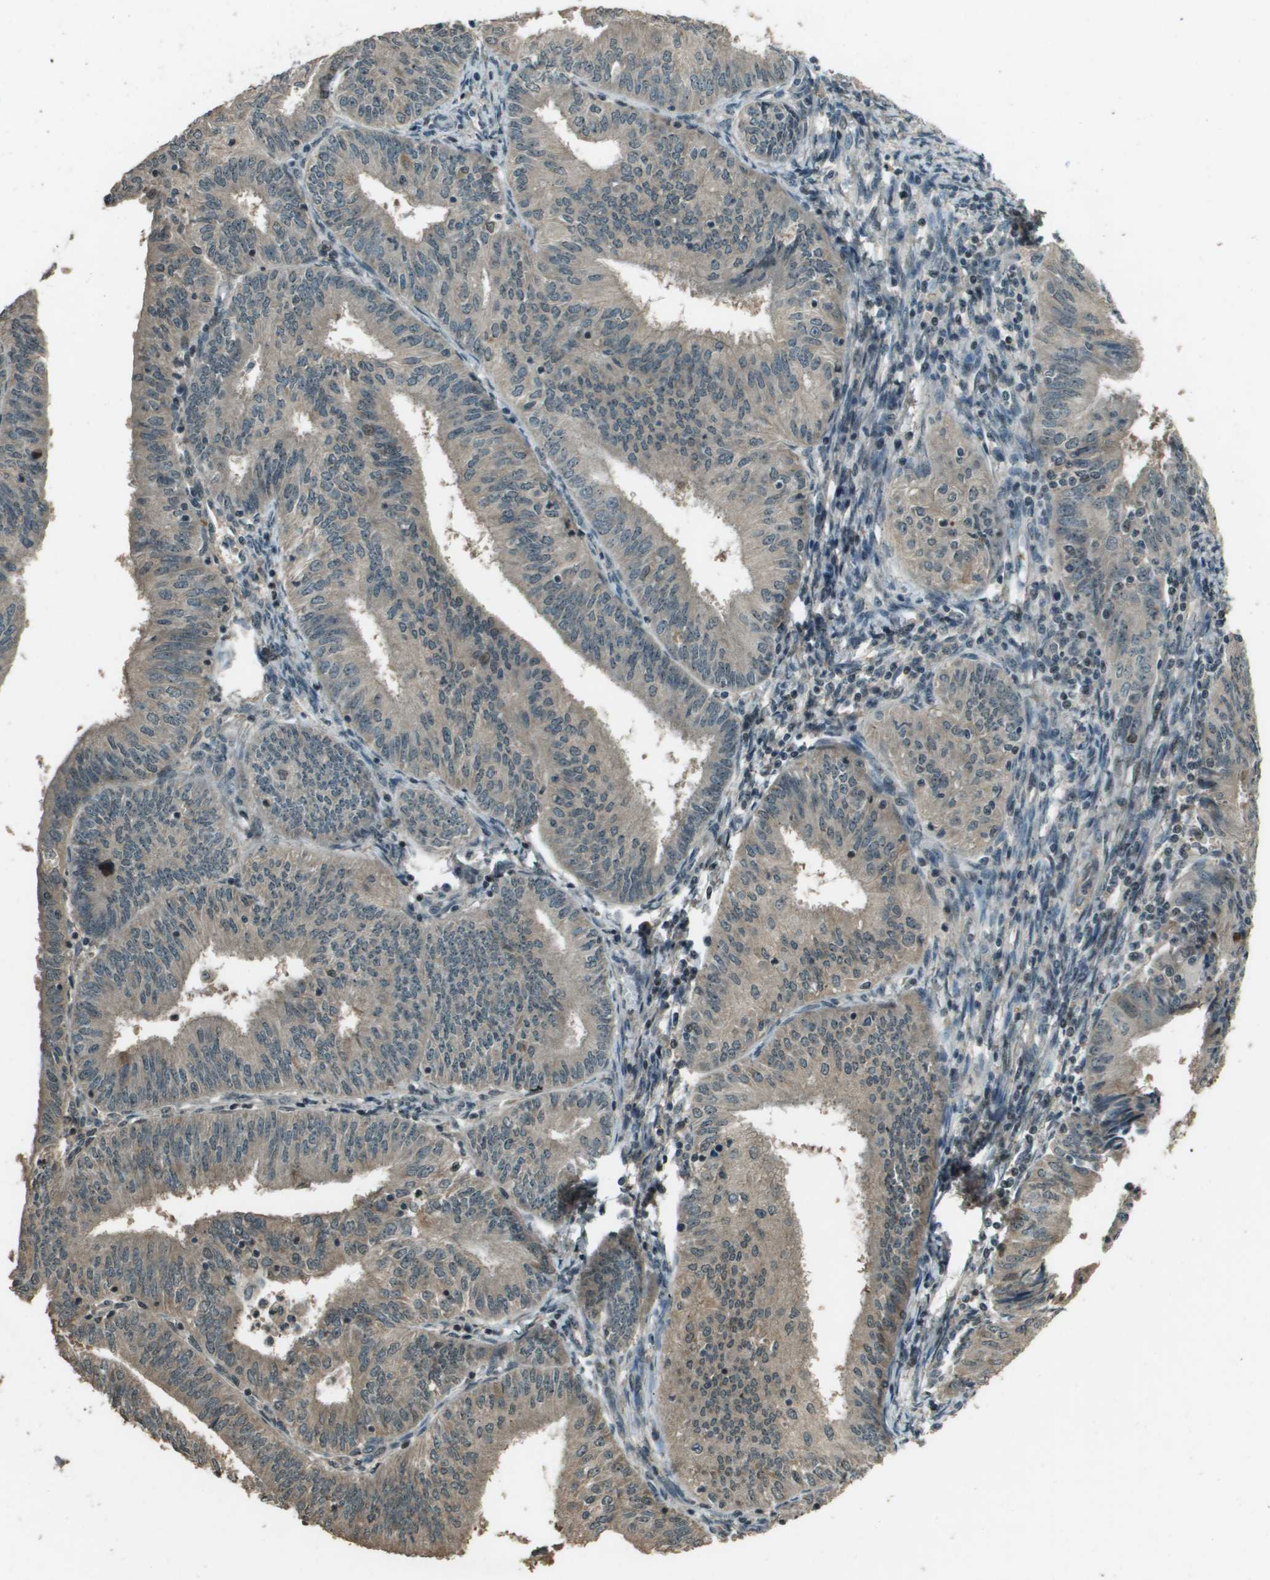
{"staining": {"intensity": "weak", "quantity": ">75%", "location": "cytoplasmic/membranous"}, "tissue": "endometrial cancer", "cell_type": "Tumor cells", "image_type": "cancer", "snomed": [{"axis": "morphology", "description": "Adenocarcinoma, NOS"}, {"axis": "topography", "description": "Endometrium"}], "caption": "A brown stain shows weak cytoplasmic/membranous staining of a protein in human endometrial adenocarcinoma tumor cells.", "gene": "SDC3", "patient": {"sex": "female", "age": 58}}